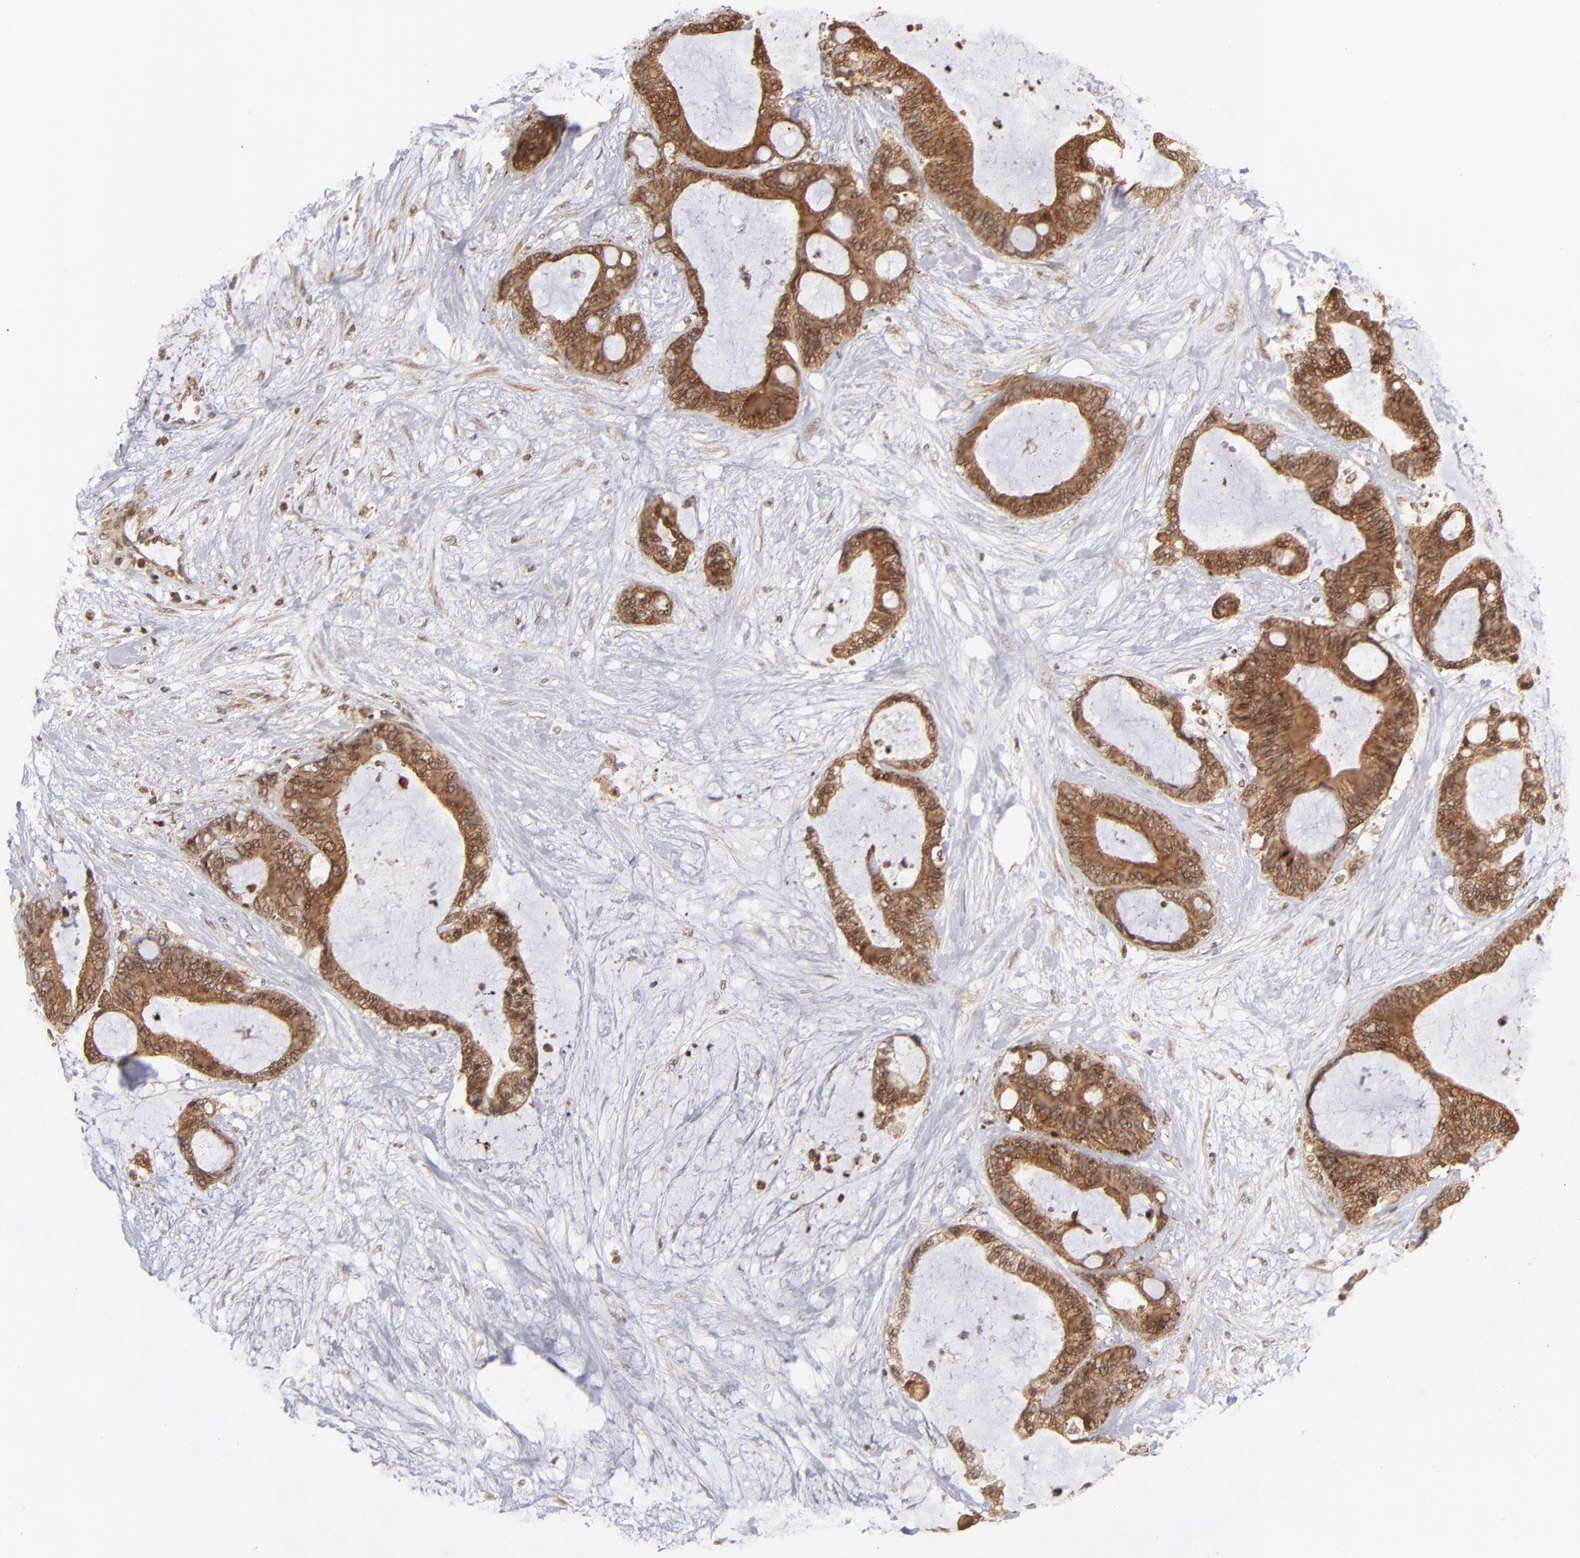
{"staining": {"intensity": "strong", "quantity": ">75%", "location": "cytoplasmic/membranous,nuclear"}, "tissue": "liver cancer", "cell_type": "Tumor cells", "image_type": "cancer", "snomed": [{"axis": "morphology", "description": "Cholangiocarcinoma"}, {"axis": "topography", "description": "Liver"}], "caption": "High-power microscopy captured an immunohistochemistry photomicrograph of liver cholangiocarcinoma, revealing strong cytoplasmic/membranous and nuclear staining in approximately >75% of tumor cells.", "gene": "RGS6", "patient": {"sex": "female", "age": 73}}